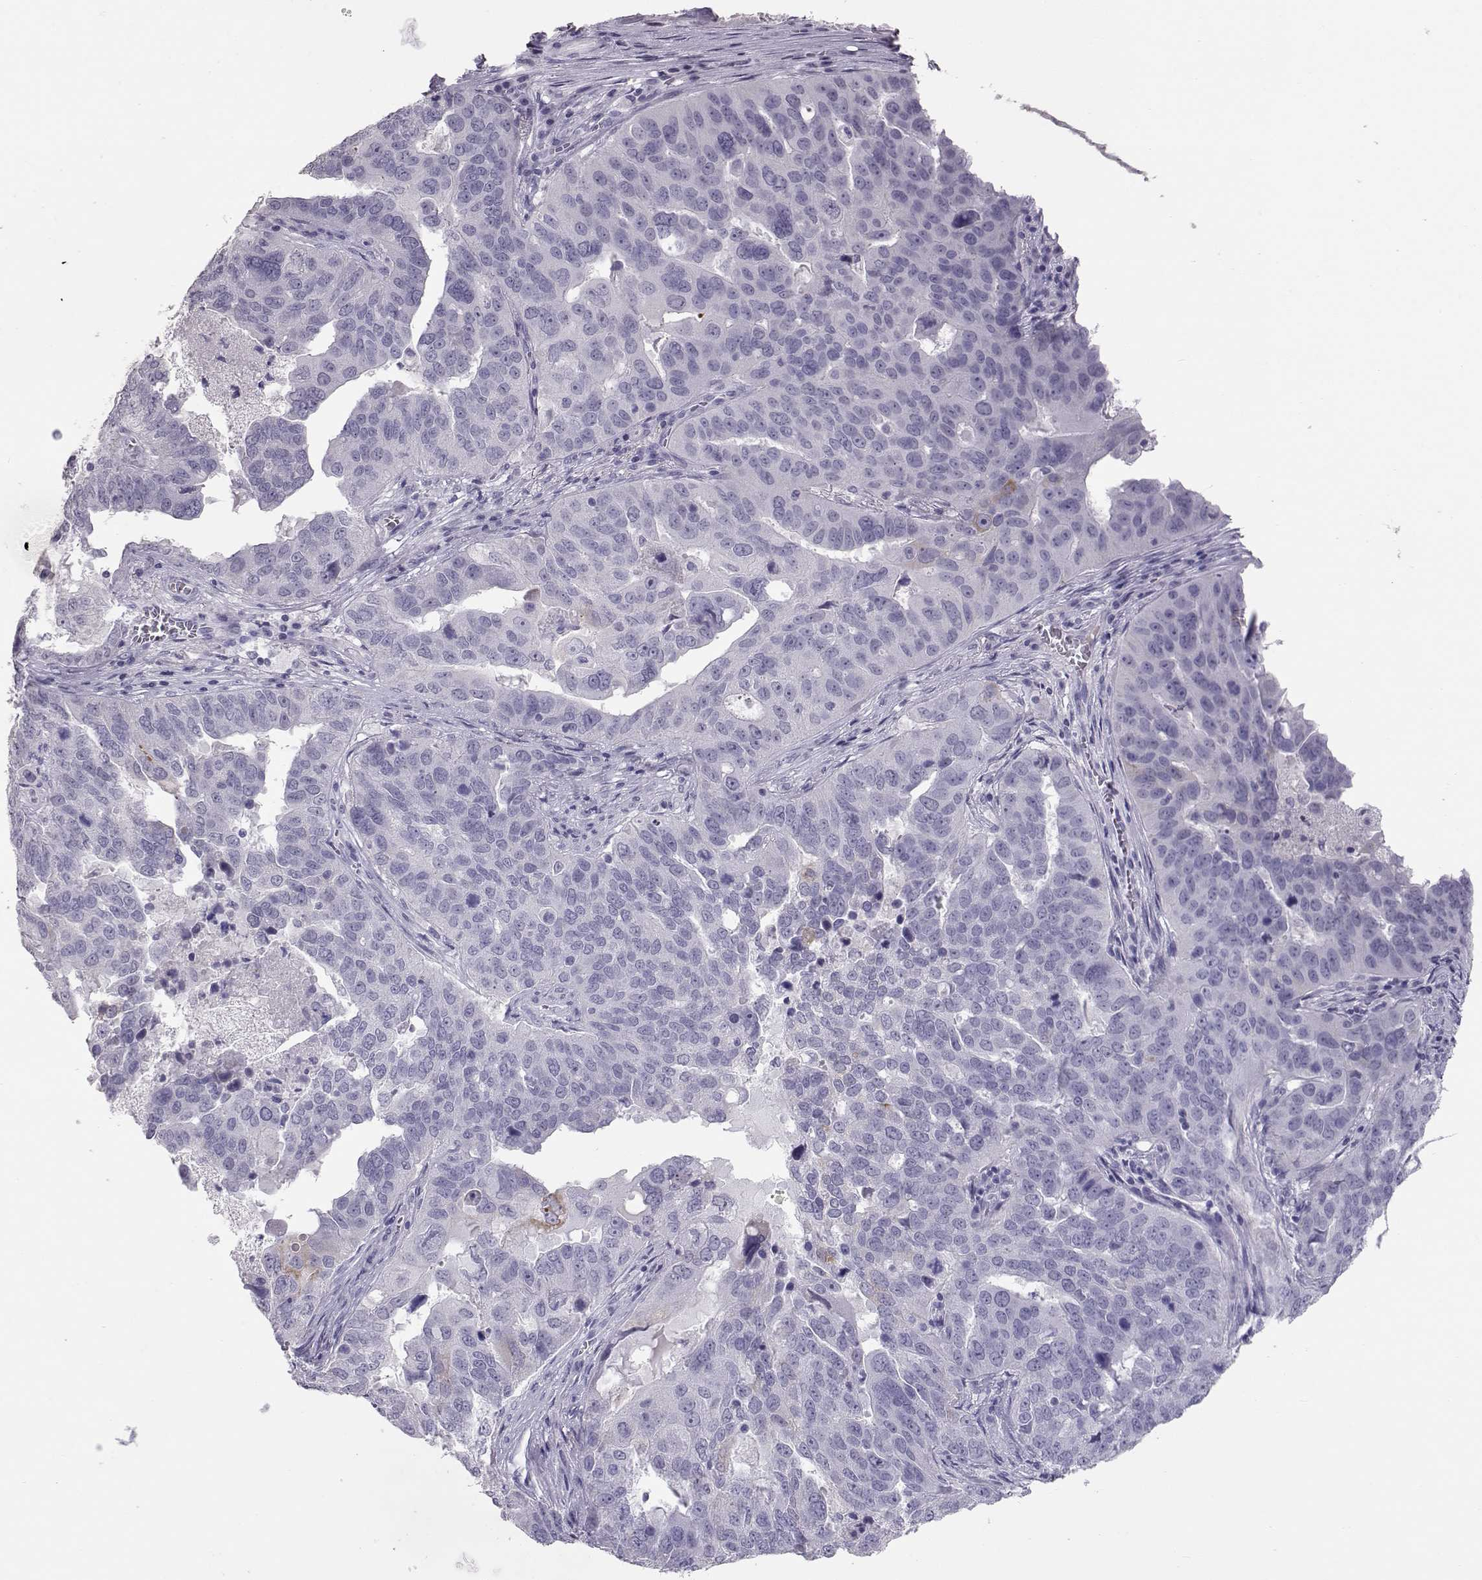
{"staining": {"intensity": "negative", "quantity": "none", "location": "none"}, "tissue": "ovarian cancer", "cell_type": "Tumor cells", "image_type": "cancer", "snomed": [{"axis": "morphology", "description": "Carcinoma, endometroid"}, {"axis": "topography", "description": "Soft tissue"}, {"axis": "topography", "description": "Ovary"}], "caption": "Immunohistochemical staining of ovarian endometroid carcinoma exhibits no significant positivity in tumor cells. (Immunohistochemistry (ihc), brightfield microscopy, high magnification).", "gene": "PMCH", "patient": {"sex": "female", "age": 52}}